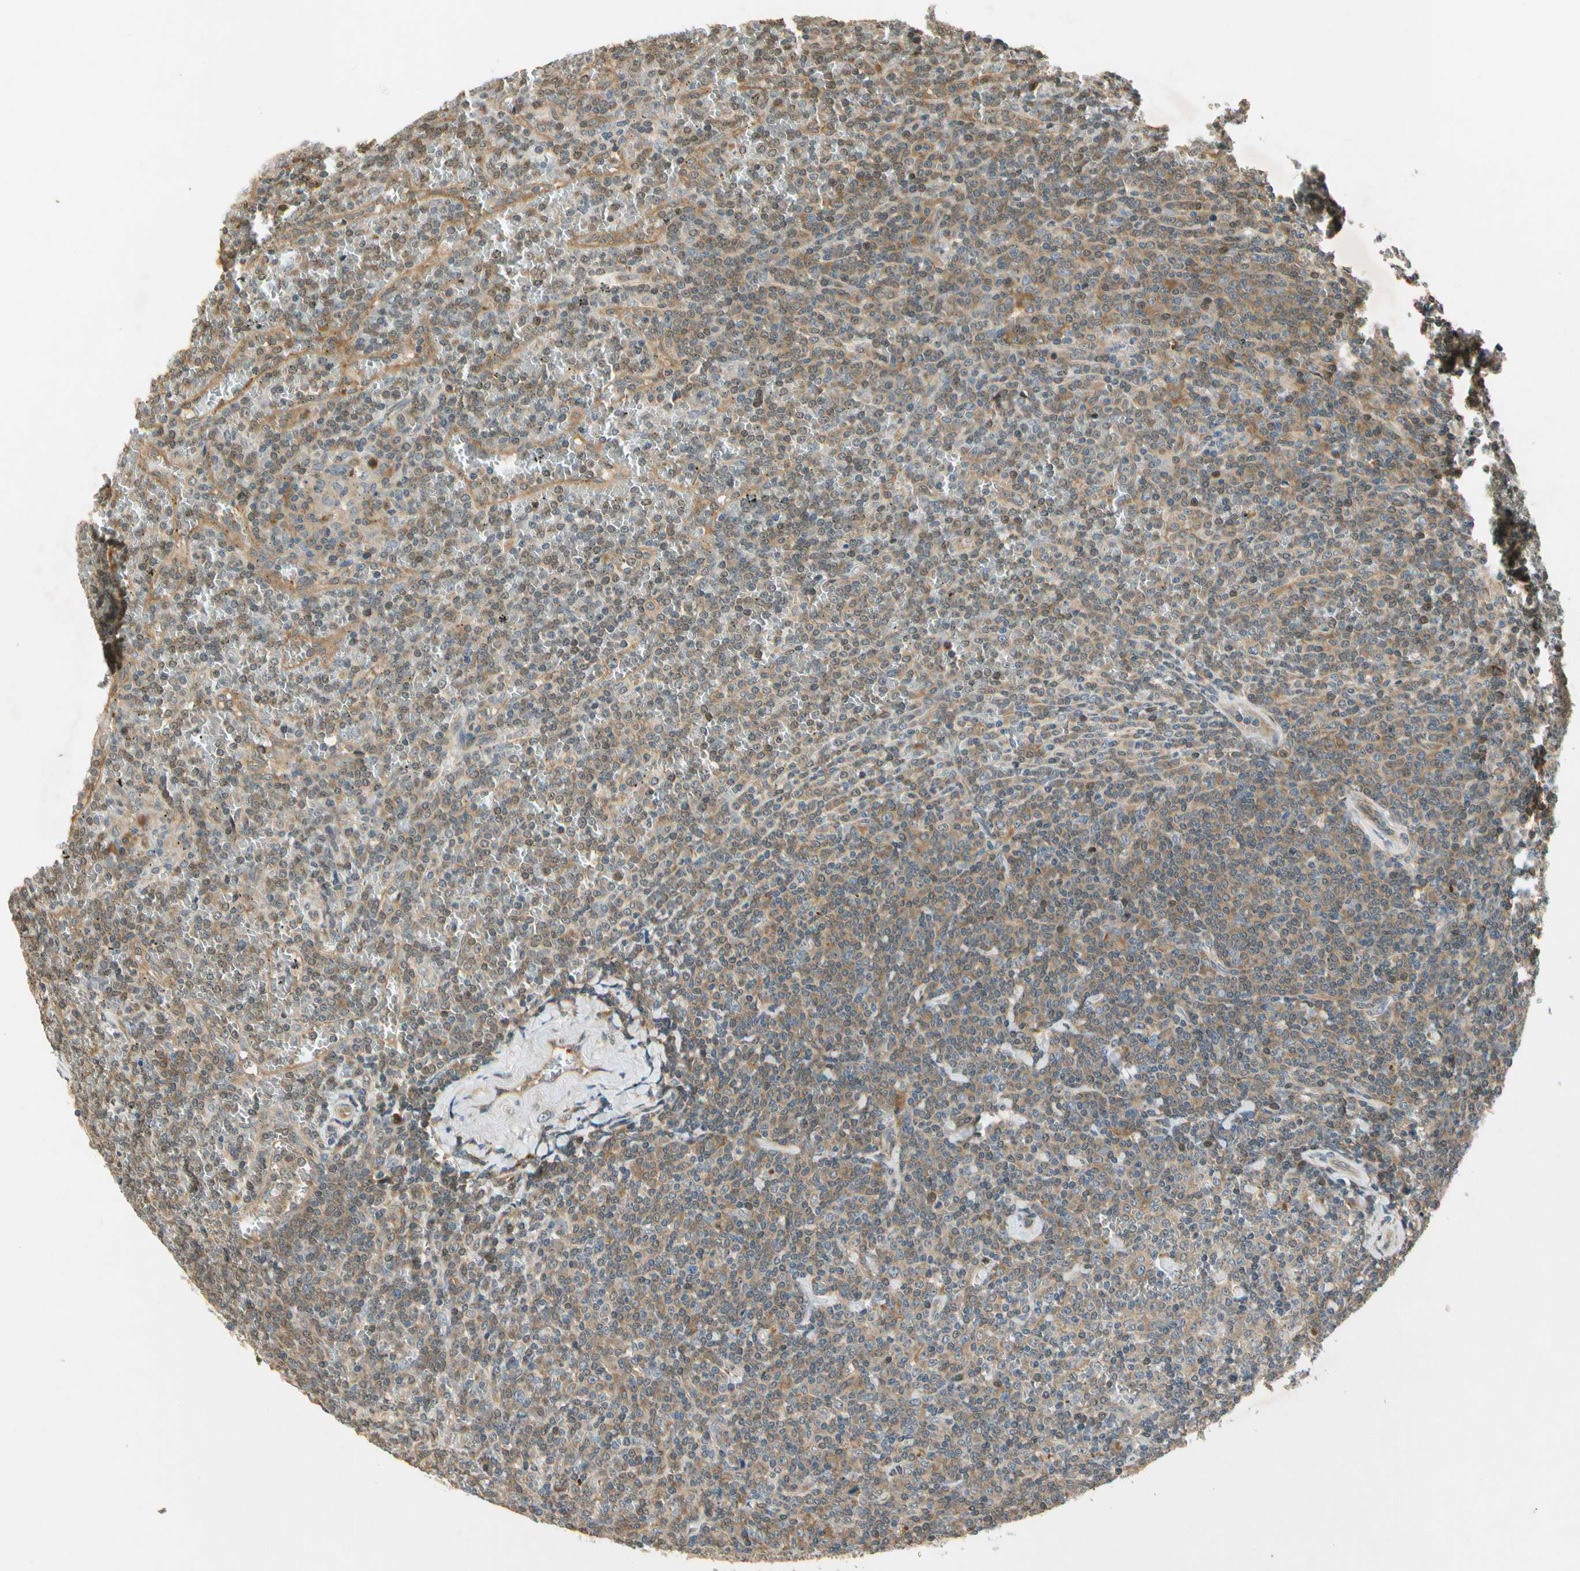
{"staining": {"intensity": "weak", "quantity": ">75%", "location": "cytoplasmic/membranous"}, "tissue": "lymphoma", "cell_type": "Tumor cells", "image_type": "cancer", "snomed": [{"axis": "morphology", "description": "Malignant lymphoma, non-Hodgkin's type, Low grade"}, {"axis": "topography", "description": "Spleen"}], "caption": "IHC micrograph of human malignant lymphoma, non-Hodgkin's type (low-grade) stained for a protein (brown), which shows low levels of weak cytoplasmic/membranous staining in approximately >75% of tumor cells.", "gene": "EIF1AX", "patient": {"sex": "female", "age": 19}}